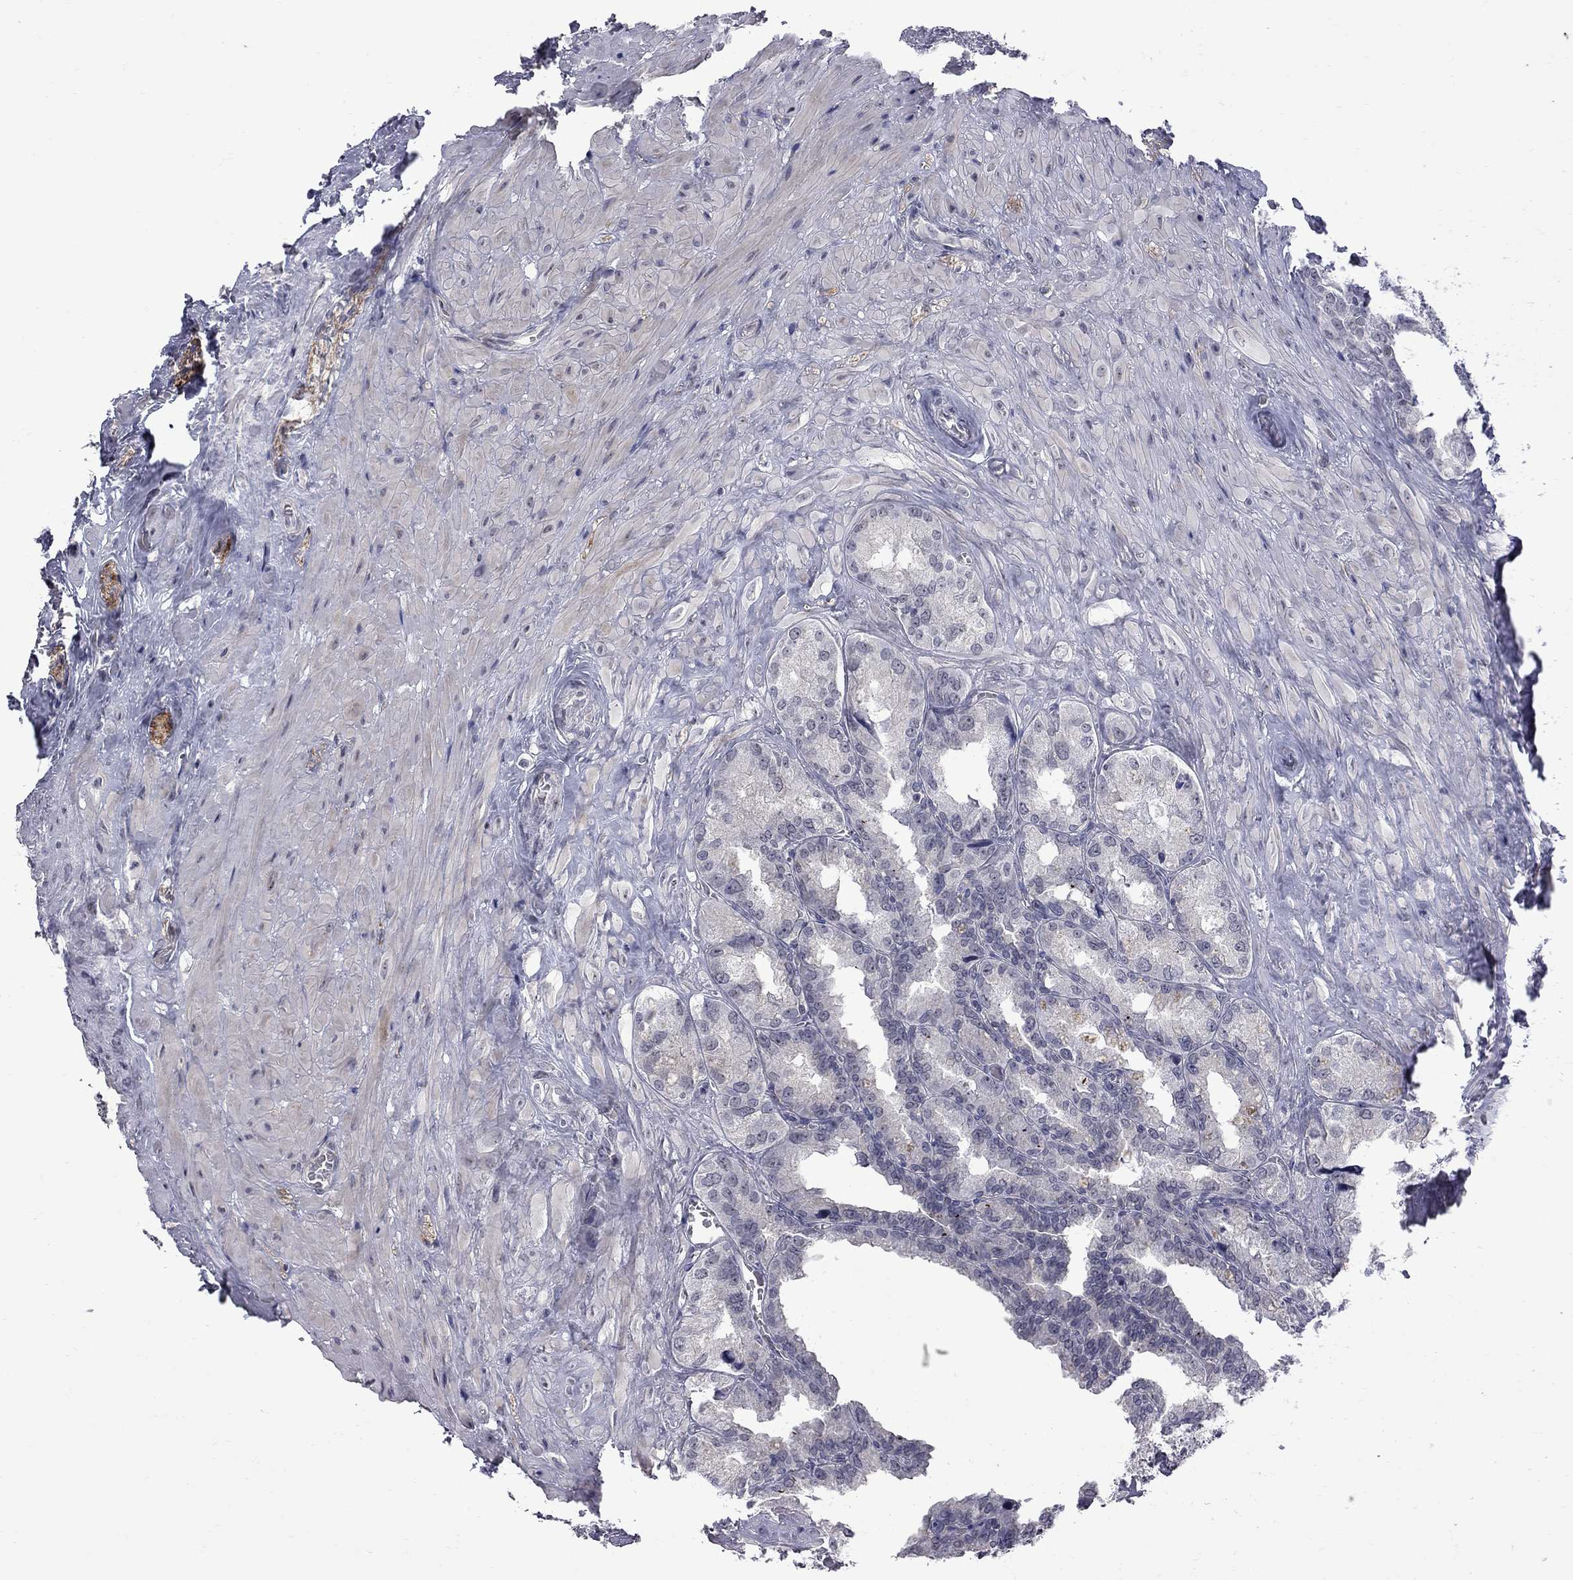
{"staining": {"intensity": "negative", "quantity": "none", "location": "none"}, "tissue": "seminal vesicle", "cell_type": "Glandular cells", "image_type": "normal", "snomed": [{"axis": "morphology", "description": "Normal tissue, NOS"}, {"axis": "topography", "description": "Seminal veicle"}], "caption": "Image shows no significant protein expression in glandular cells of benign seminal vesicle.", "gene": "GSG1L", "patient": {"sex": "male", "age": 72}}